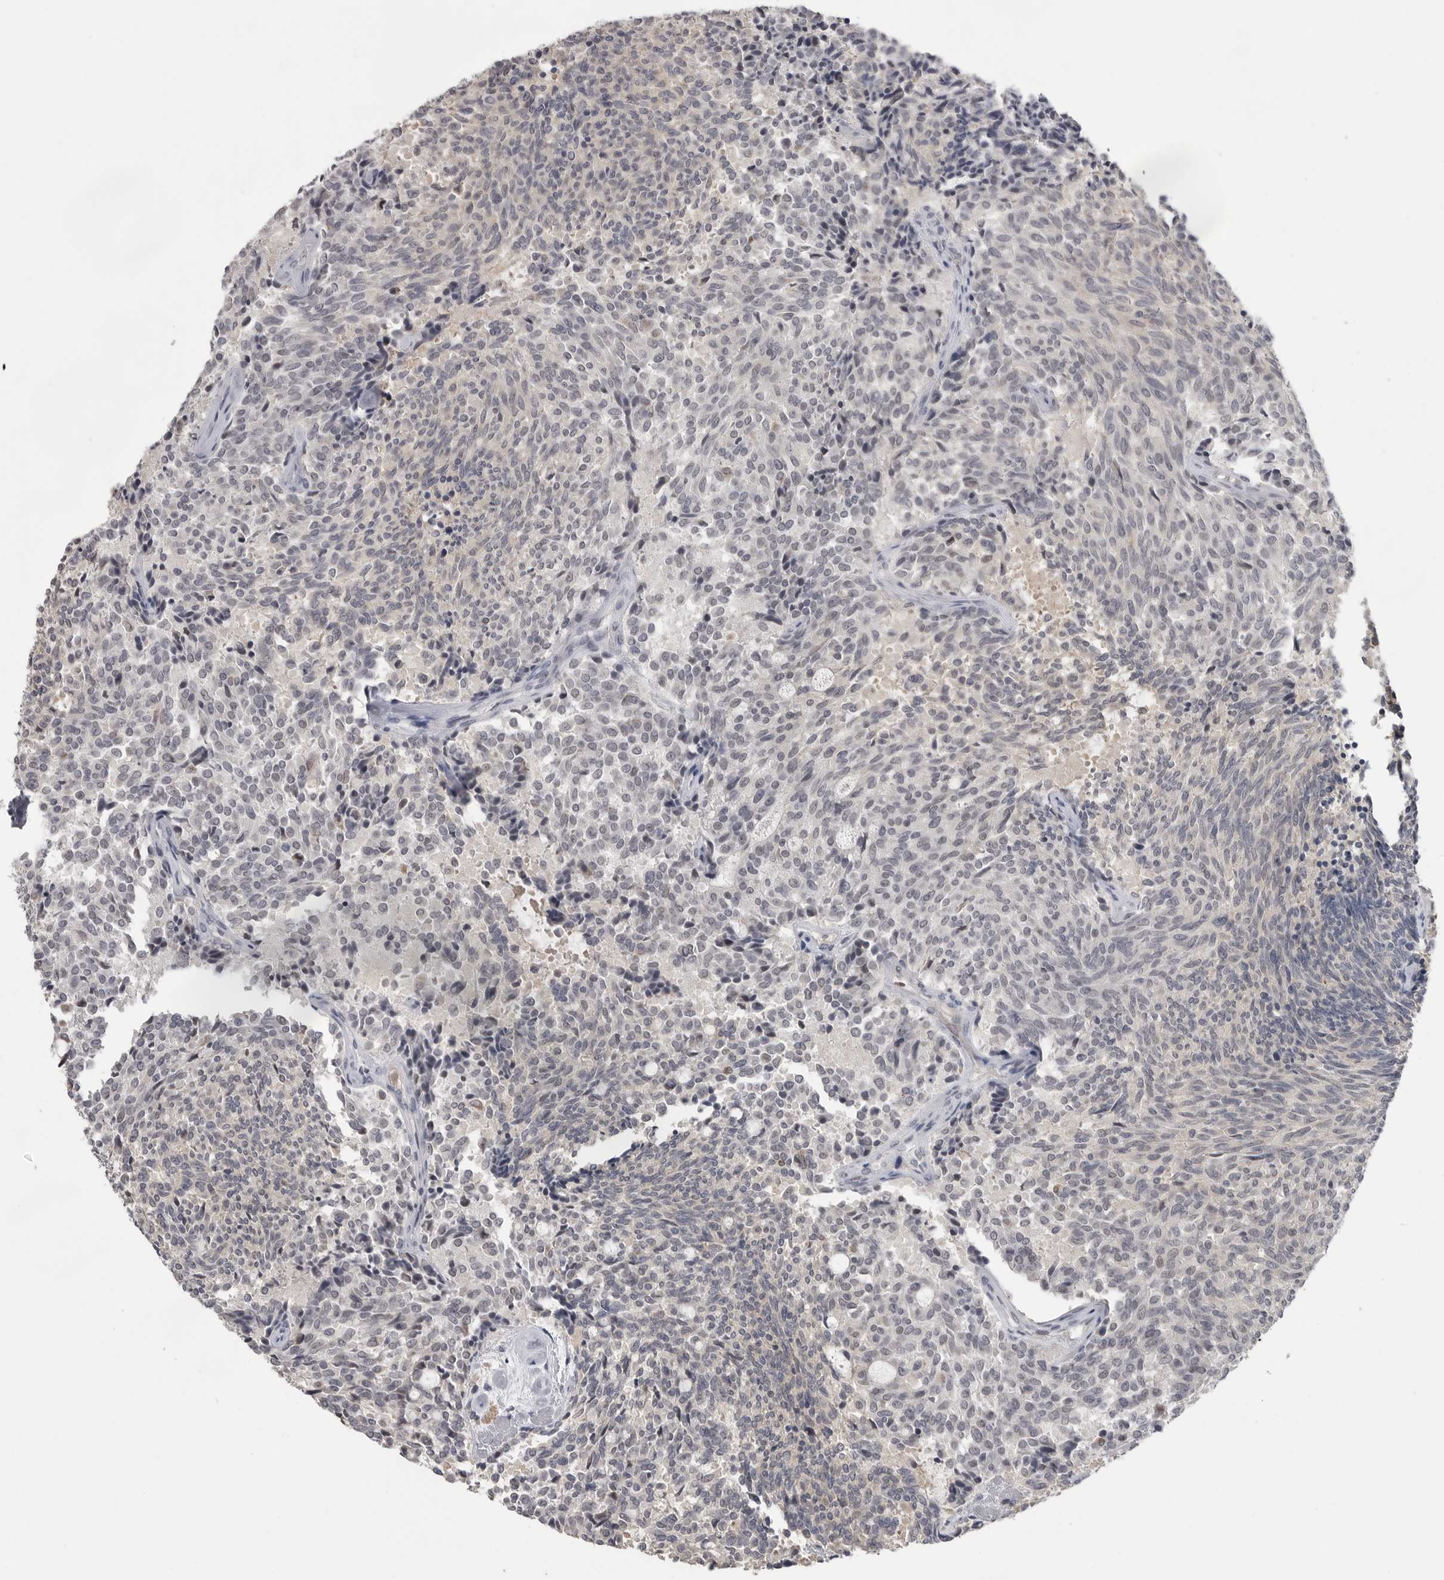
{"staining": {"intensity": "negative", "quantity": "none", "location": "none"}, "tissue": "carcinoid", "cell_type": "Tumor cells", "image_type": "cancer", "snomed": [{"axis": "morphology", "description": "Carcinoid, malignant, NOS"}, {"axis": "topography", "description": "Pancreas"}], "caption": "An immunohistochemistry (IHC) micrograph of carcinoid is shown. There is no staining in tumor cells of carcinoid.", "gene": "PLEKHF1", "patient": {"sex": "female", "age": 54}}